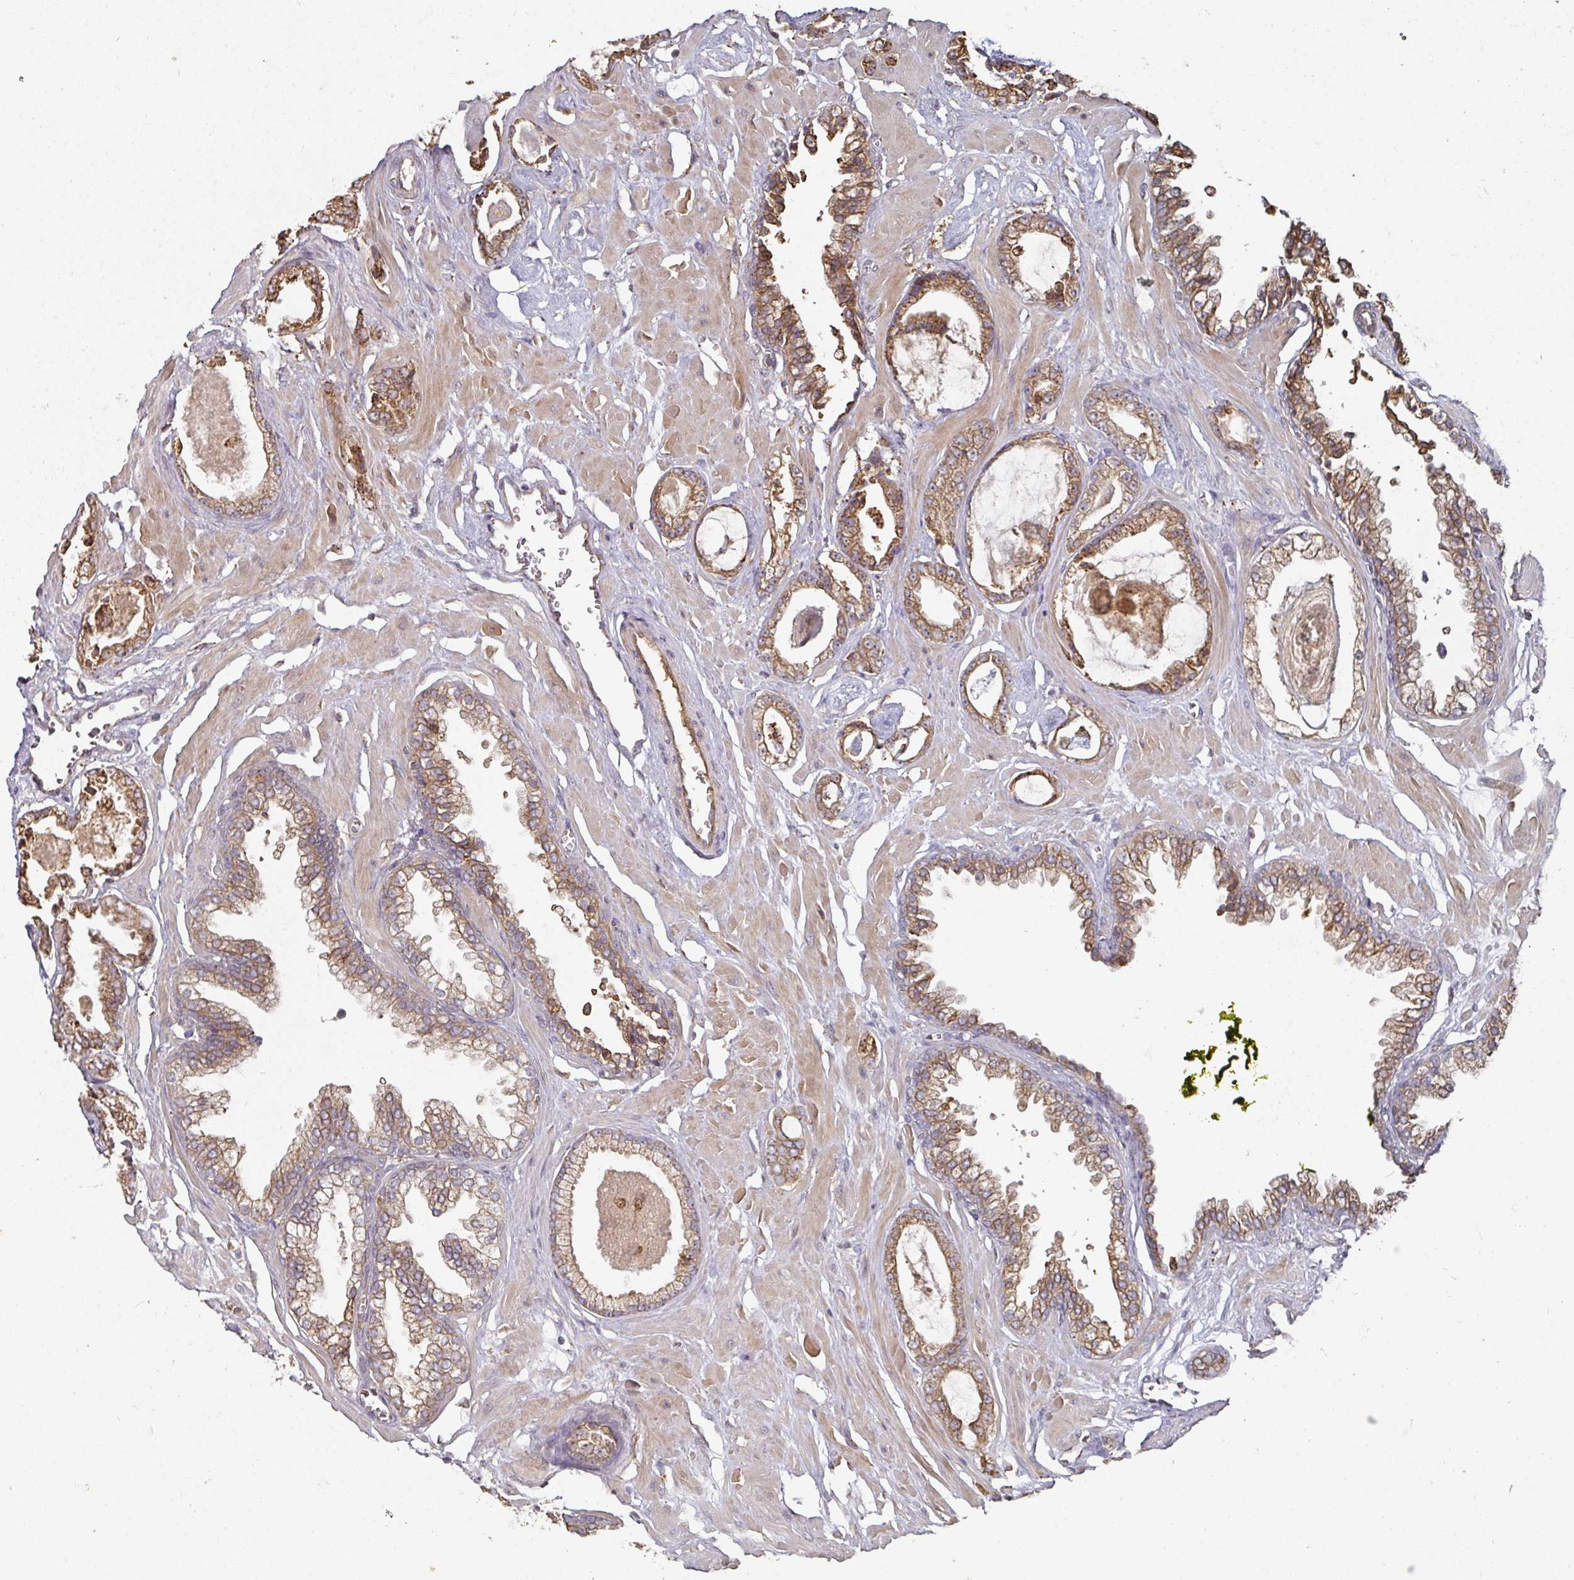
{"staining": {"intensity": "moderate", "quantity": ">75%", "location": "cytoplasmic/membranous"}, "tissue": "prostate cancer", "cell_type": "Tumor cells", "image_type": "cancer", "snomed": [{"axis": "morphology", "description": "Adenocarcinoma, Low grade"}, {"axis": "topography", "description": "Prostate"}], "caption": "Human prostate cancer (low-grade adenocarcinoma) stained for a protein (brown) demonstrates moderate cytoplasmic/membranous positive staining in approximately >75% of tumor cells.", "gene": "CEP95", "patient": {"sex": "male", "age": 60}}